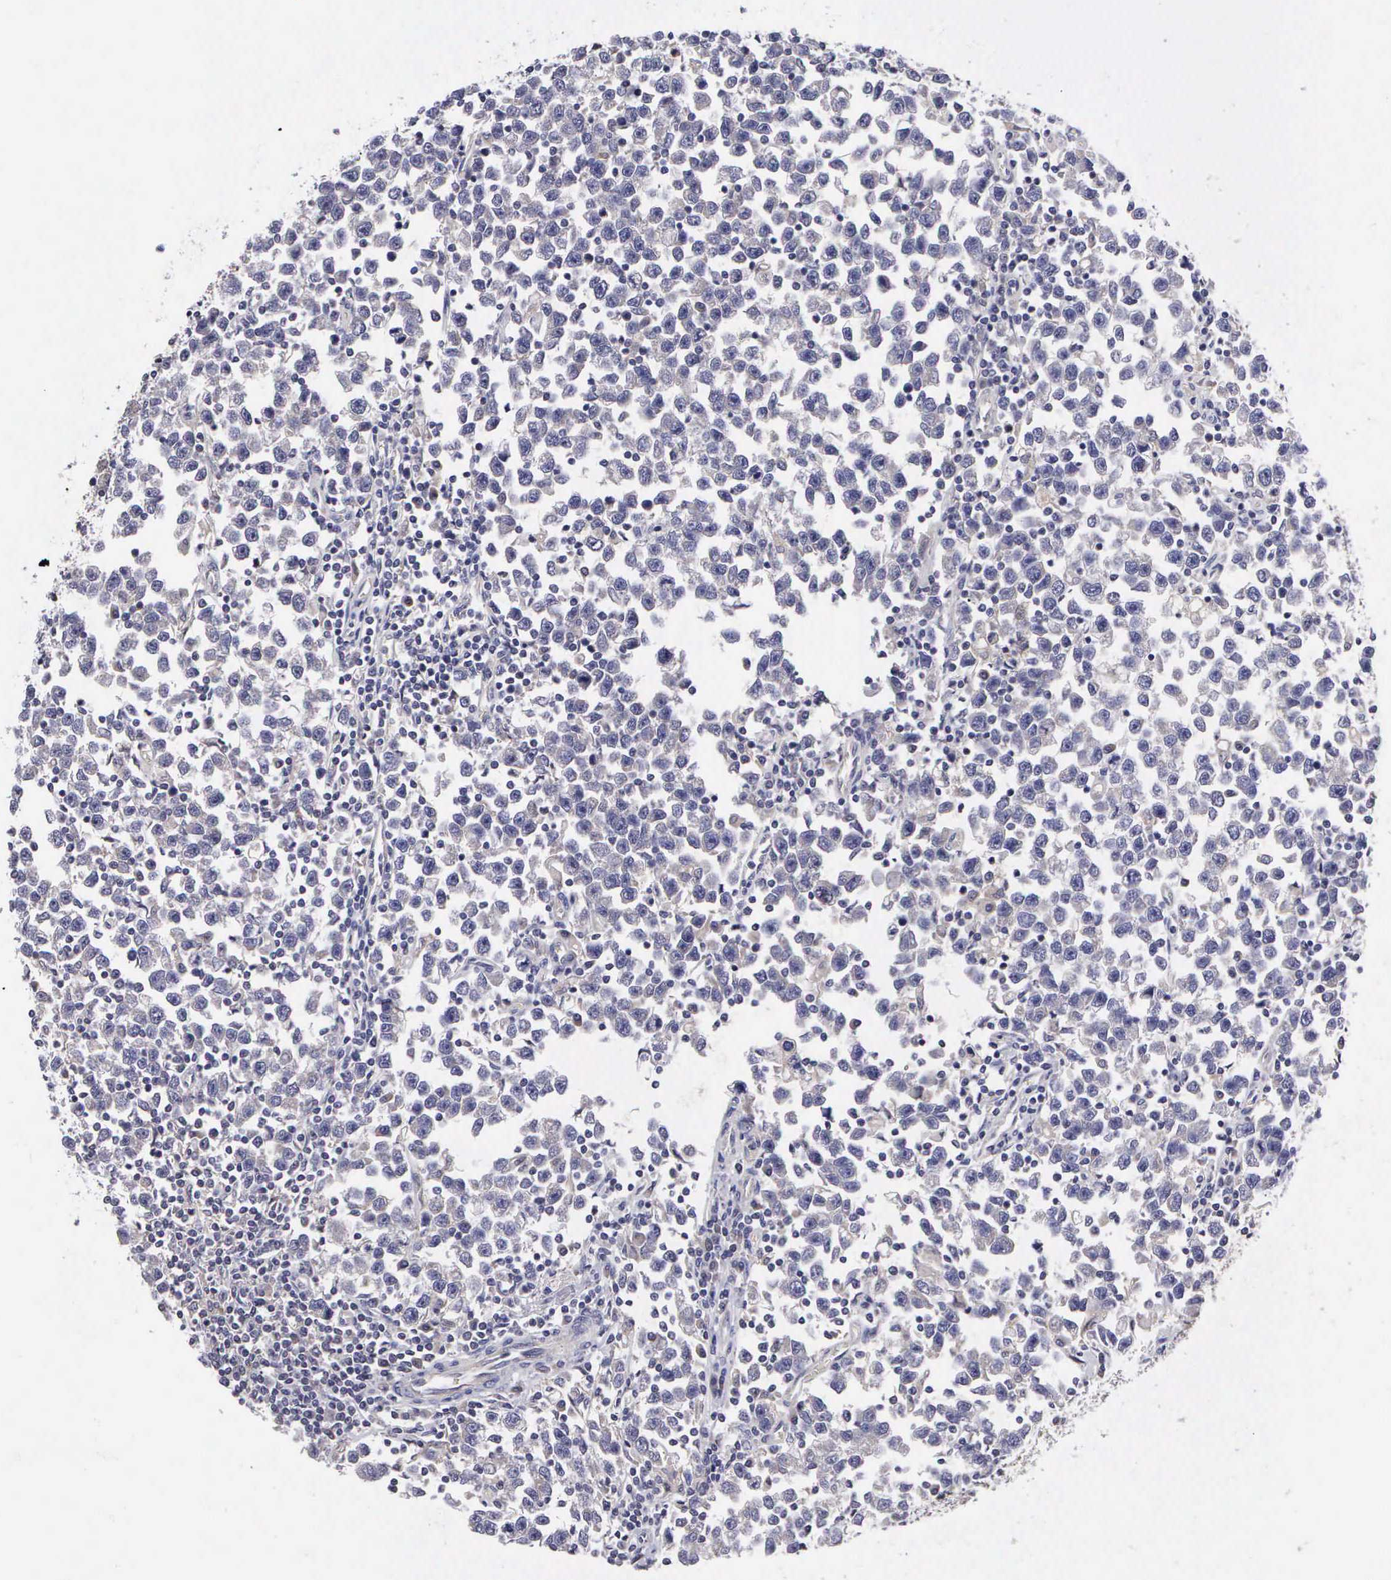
{"staining": {"intensity": "negative", "quantity": "none", "location": "none"}, "tissue": "testis cancer", "cell_type": "Tumor cells", "image_type": "cancer", "snomed": [{"axis": "morphology", "description": "Seminoma, NOS"}, {"axis": "topography", "description": "Testis"}], "caption": "DAB (3,3'-diaminobenzidine) immunohistochemical staining of testis cancer (seminoma) demonstrates no significant positivity in tumor cells.", "gene": "GRIPAP1", "patient": {"sex": "male", "age": 43}}